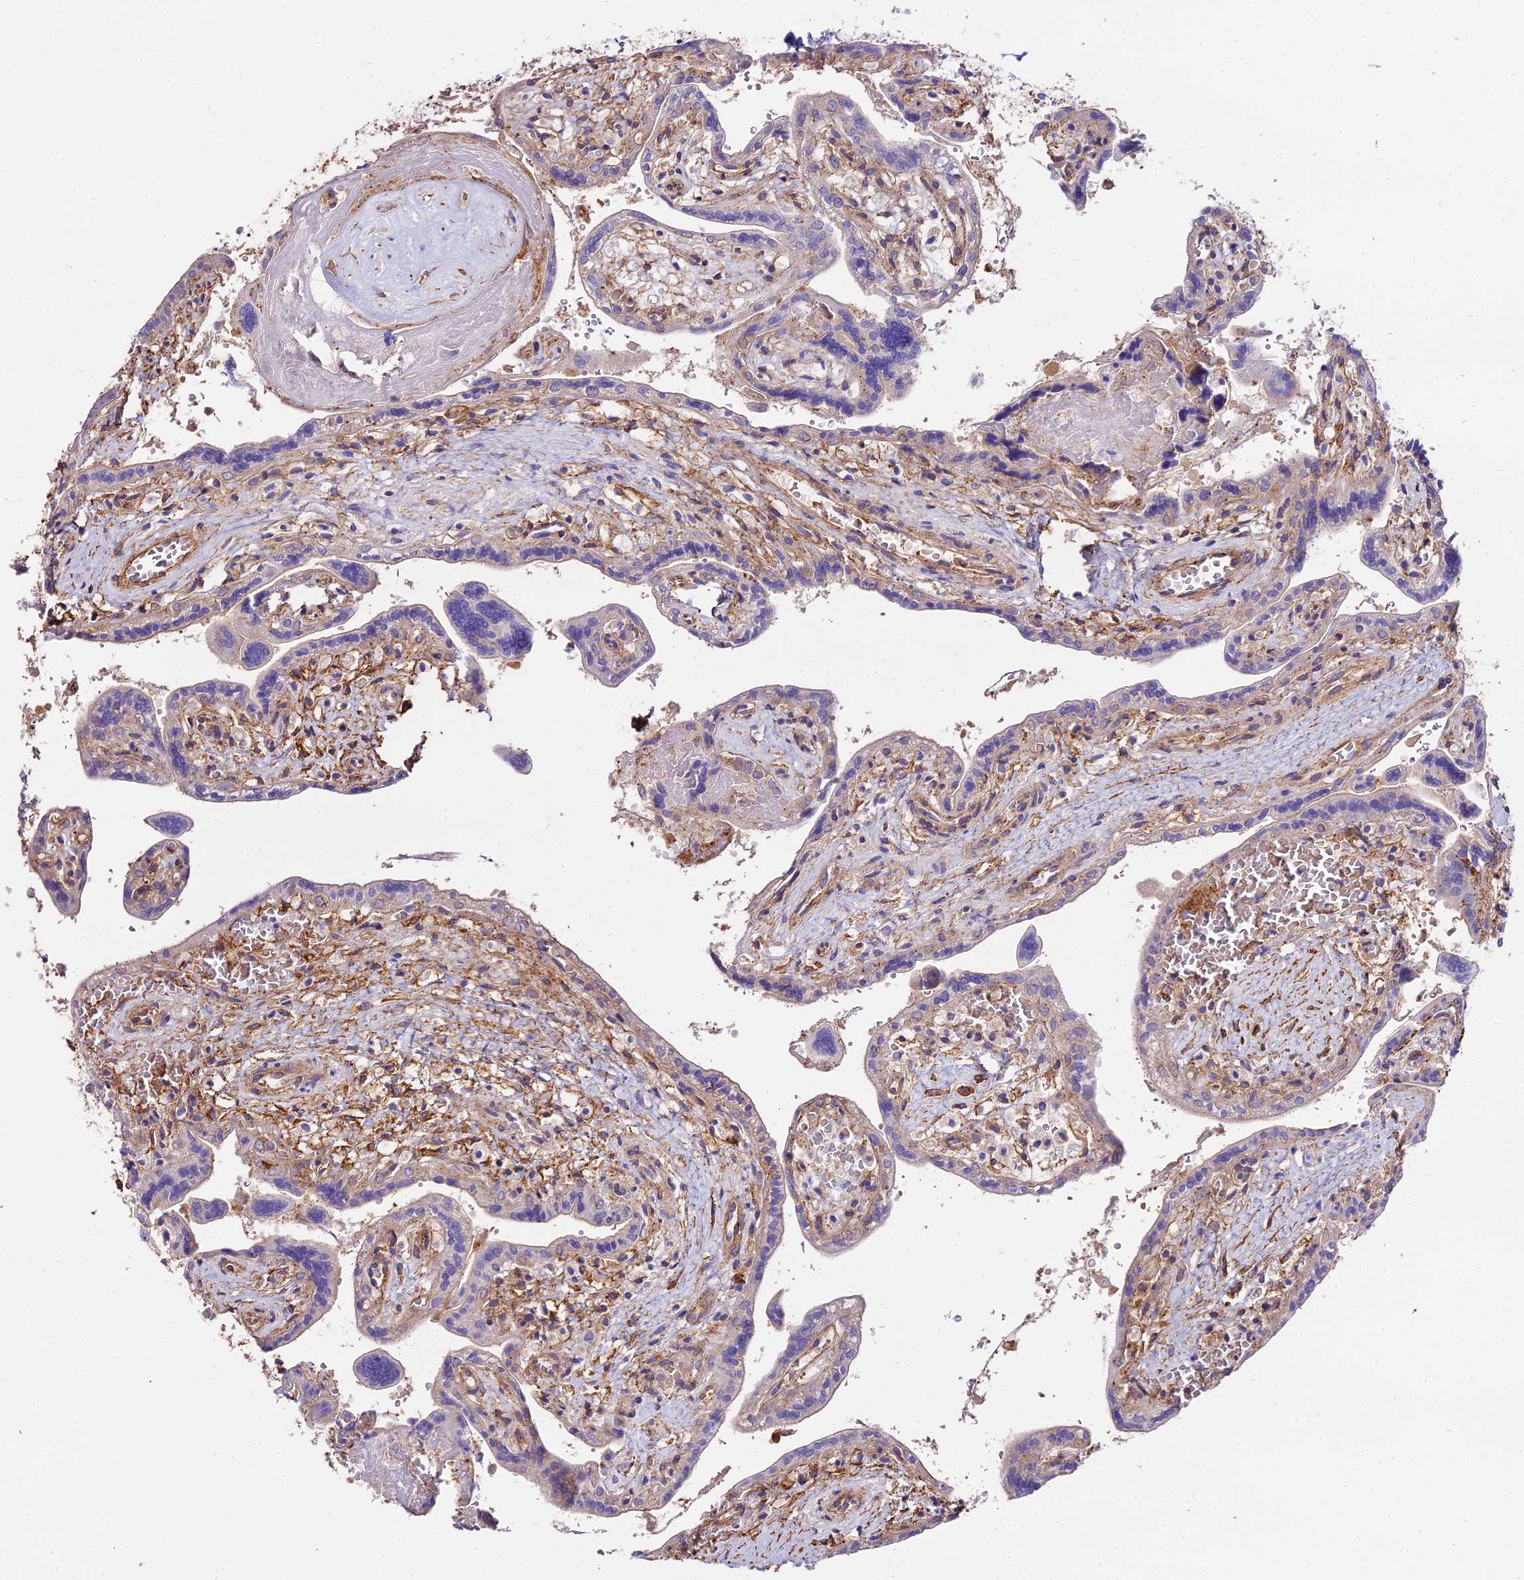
{"staining": {"intensity": "weak", "quantity": "25%-75%", "location": "cytoplasmic/membranous"}, "tissue": "placenta", "cell_type": "Trophoblastic cells", "image_type": "normal", "snomed": [{"axis": "morphology", "description": "Normal tissue, NOS"}, {"axis": "topography", "description": "Placenta"}], "caption": "DAB (3,3'-diaminobenzidine) immunohistochemical staining of normal placenta exhibits weak cytoplasmic/membranous protein positivity in about 25%-75% of trophoblastic cells.", "gene": "GLYAT", "patient": {"sex": "female", "age": 37}}